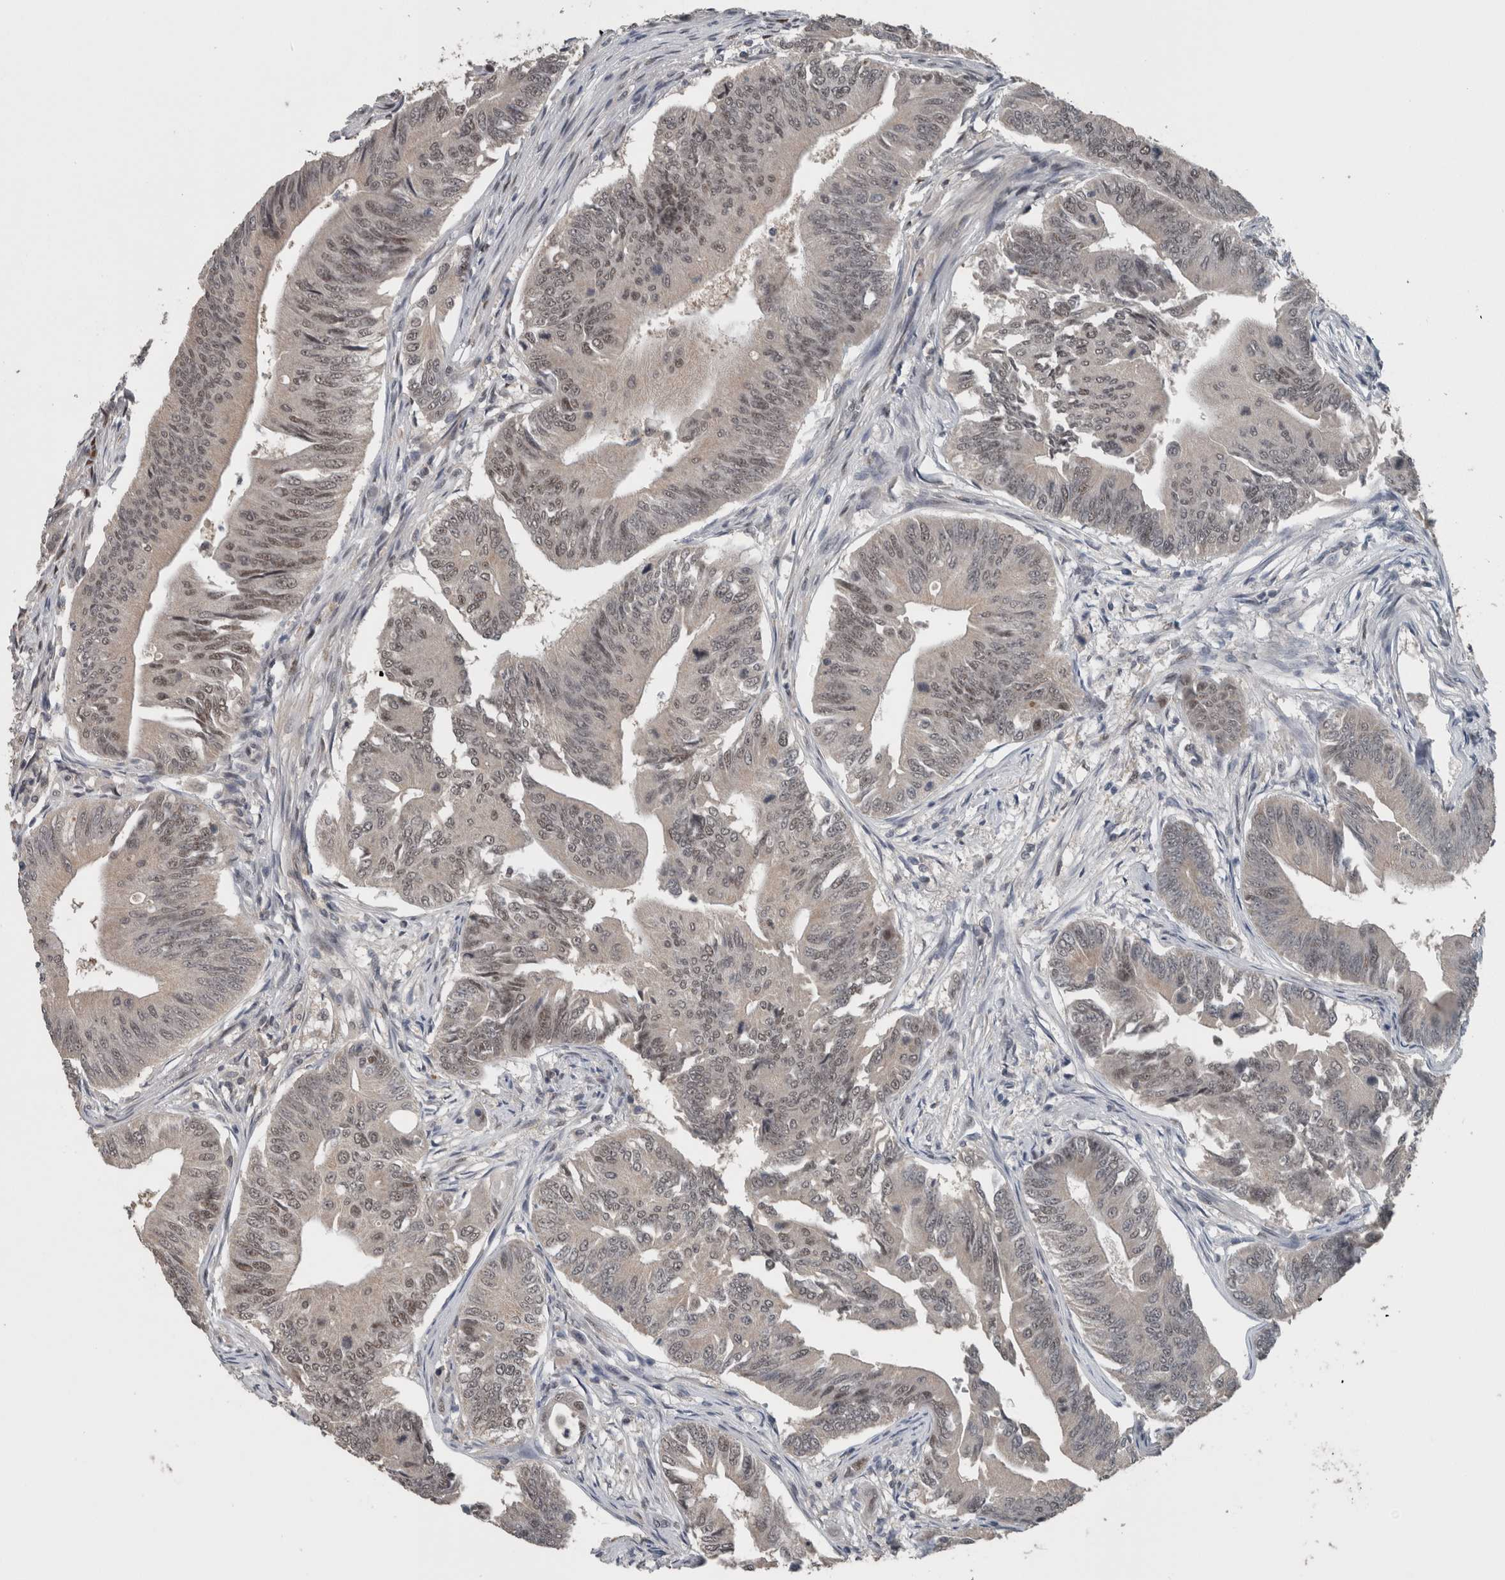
{"staining": {"intensity": "weak", "quantity": "<25%", "location": "nuclear"}, "tissue": "colorectal cancer", "cell_type": "Tumor cells", "image_type": "cancer", "snomed": [{"axis": "morphology", "description": "Adenoma, NOS"}, {"axis": "morphology", "description": "Adenocarcinoma, NOS"}, {"axis": "topography", "description": "Colon"}], "caption": "Tumor cells are negative for brown protein staining in adenocarcinoma (colorectal).", "gene": "ZBTB21", "patient": {"sex": "male", "age": 79}}